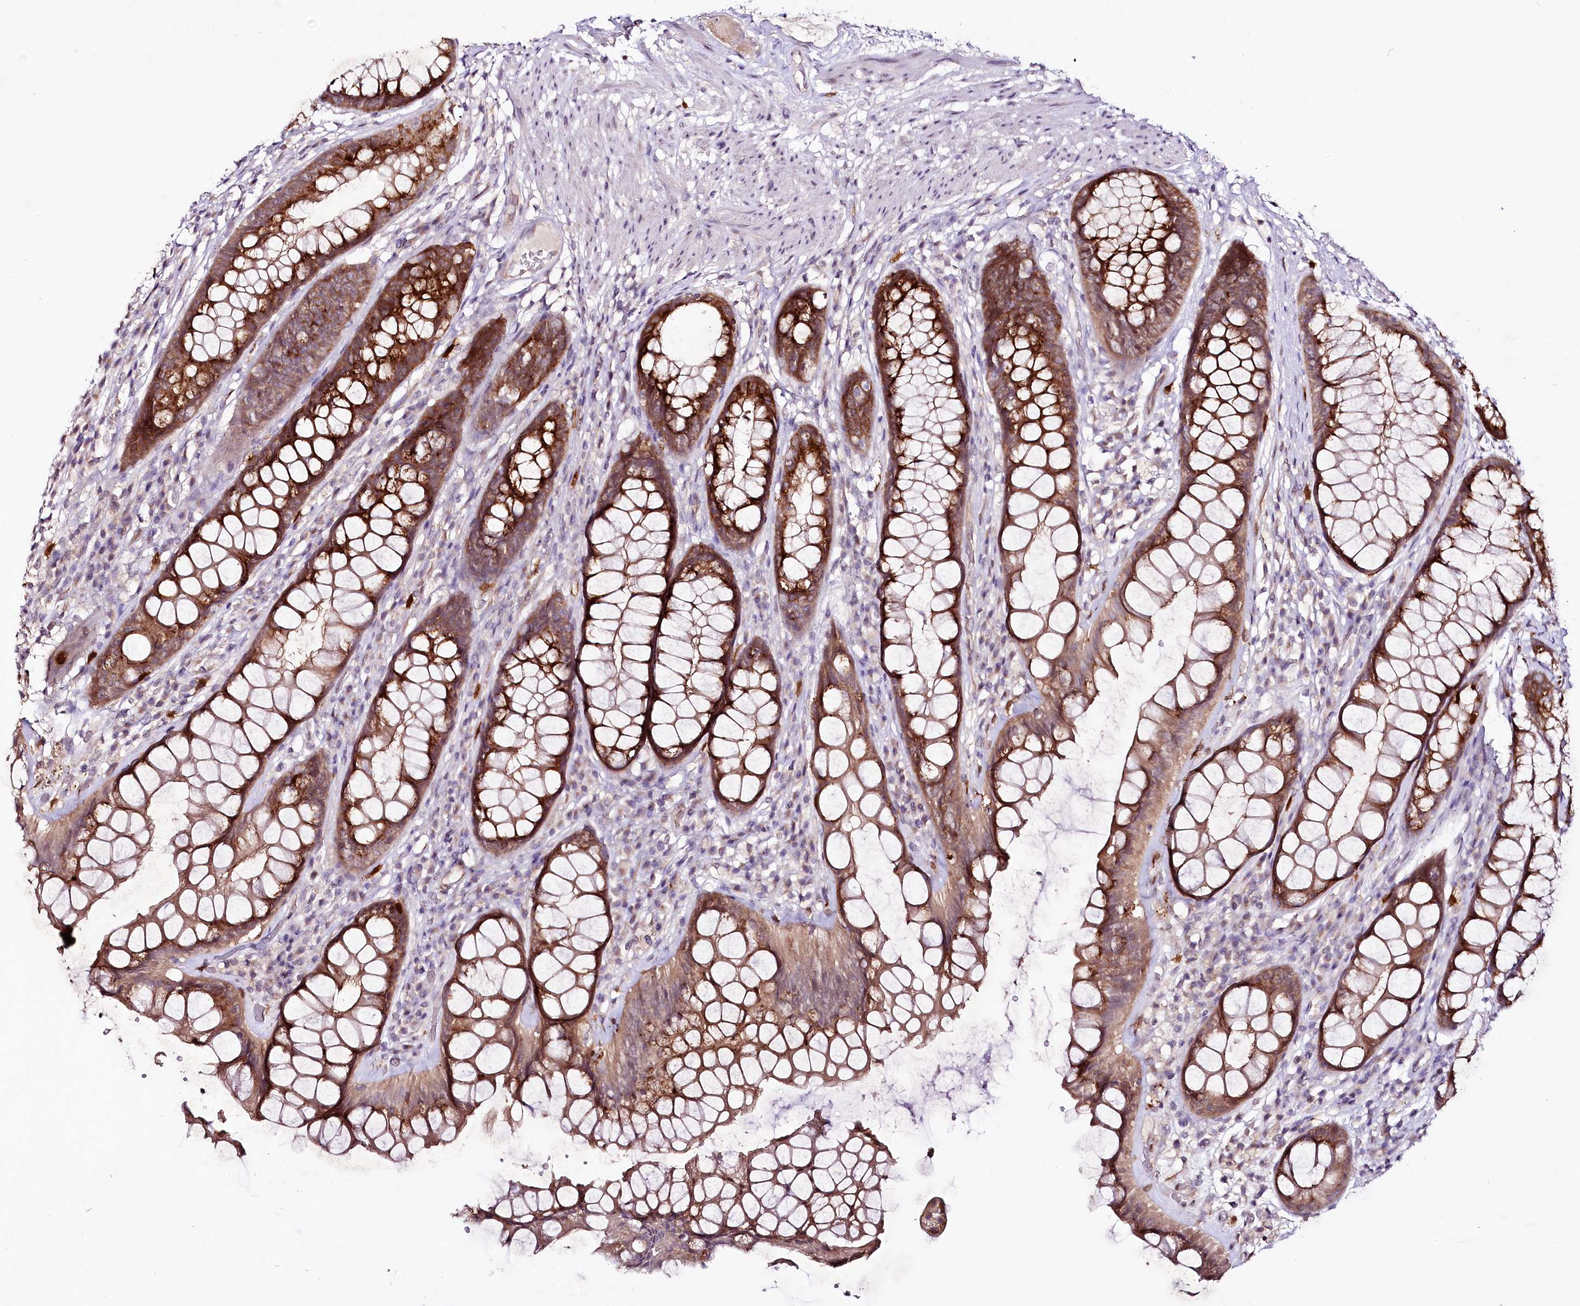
{"staining": {"intensity": "strong", "quantity": ">75%", "location": "cytoplasmic/membranous"}, "tissue": "rectum", "cell_type": "Glandular cells", "image_type": "normal", "snomed": [{"axis": "morphology", "description": "Normal tissue, NOS"}, {"axis": "topography", "description": "Rectum"}], "caption": "DAB immunohistochemical staining of normal rectum displays strong cytoplasmic/membranous protein positivity in about >75% of glandular cells. (DAB (3,3'-diaminobenzidine) IHC, brown staining for protein, blue staining for nuclei).", "gene": "VWA5A", "patient": {"sex": "male", "age": 74}}